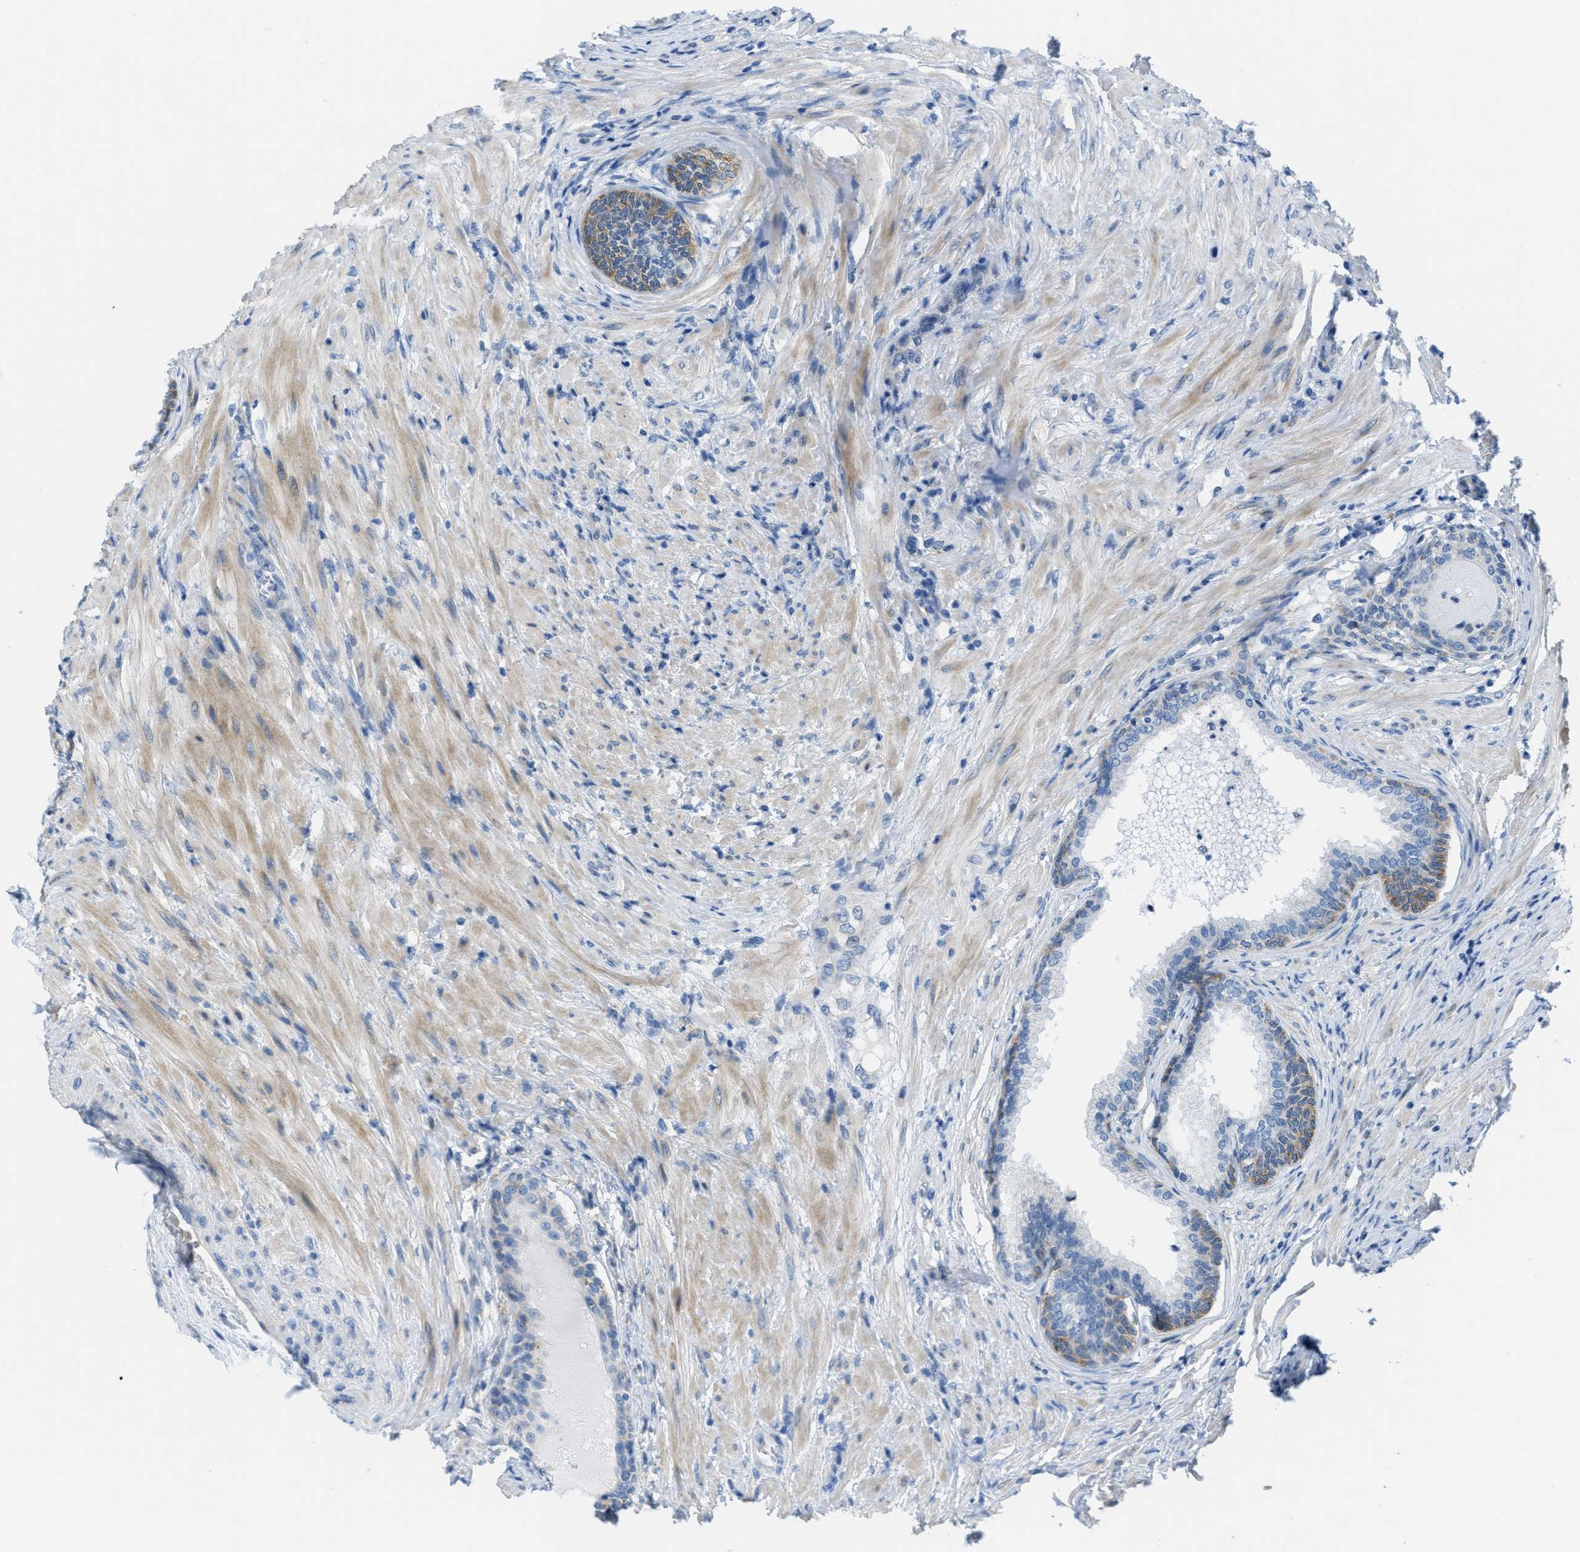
{"staining": {"intensity": "moderate", "quantity": "<25%", "location": "cytoplasmic/membranous"}, "tissue": "prostate", "cell_type": "Glandular cells", "image_type": "normal", "snomed": [{"axis": "morphology", "description": "Normal tissue, NOS"}, {"axis": "topography", "description": "Prostate"}], "caption": "An immunohistochemistry image of benign tissue is shown. Protein staining in brown labels moderate cytoplasmic/membranous positivity in prostate within glandular cells.", "gene": "PTDSS1", "patient": {"sex": "male", "age": 76}}